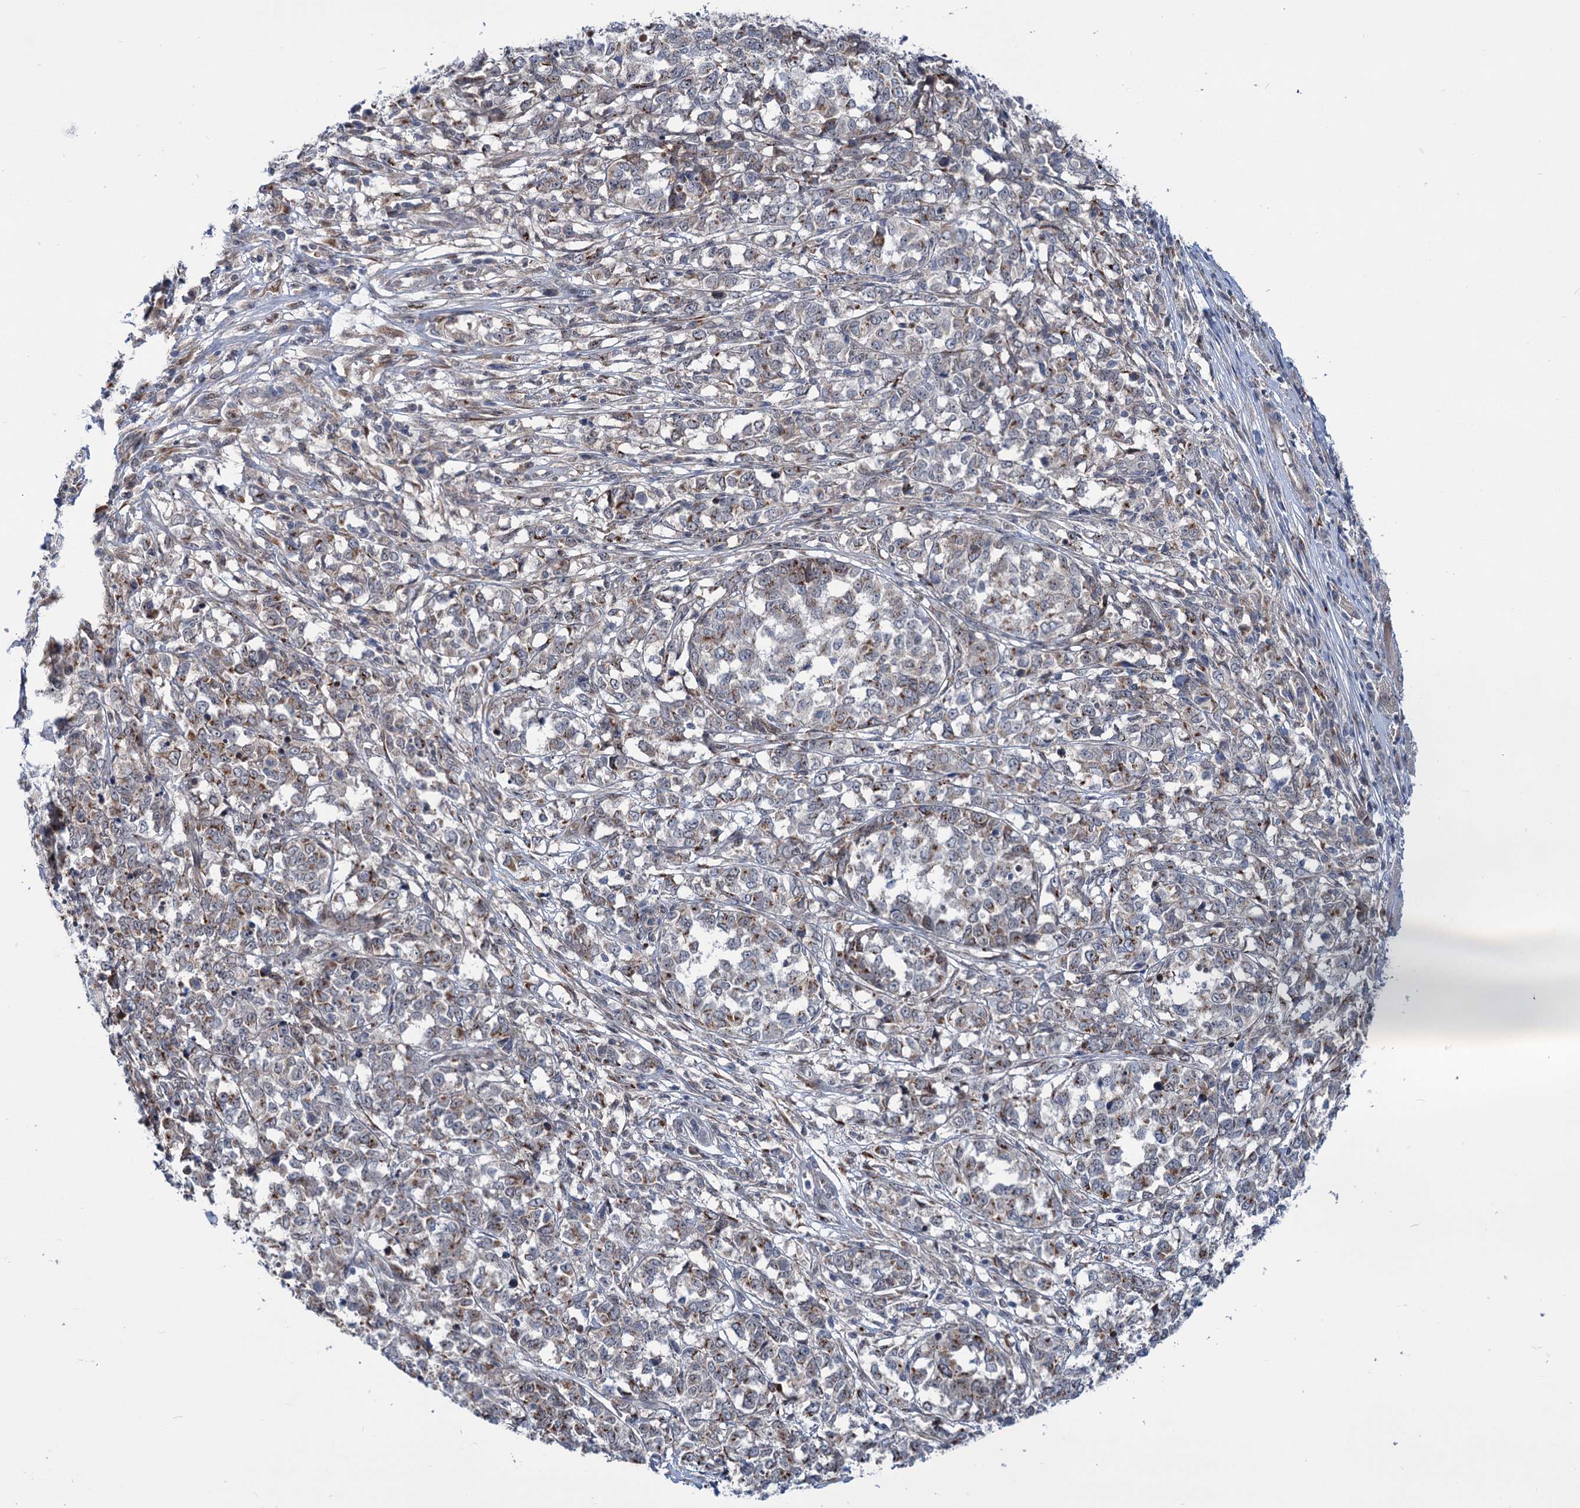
{"staining": {"intensity": "moderate", "quantity": "25%-75%", "location": "cytoplasmic/membranous"}, "tissue": "melanoma", "cell_type": "Tumor cells", "image_type": "cancer", "snomed": [{"axis": "morphology", "description": "Malignant melanoma, NOS"}, {"axis": "topography", "description": "Skin"}], "caption": "Malignant melanoma stained with immunohistochemistry (IHC) reveals moderate cytoplasmic/membranous positivity in about 25%-75% of tumor cells.", "gene": "ELP4", "patient": {"sex": "female", "age": 72}}